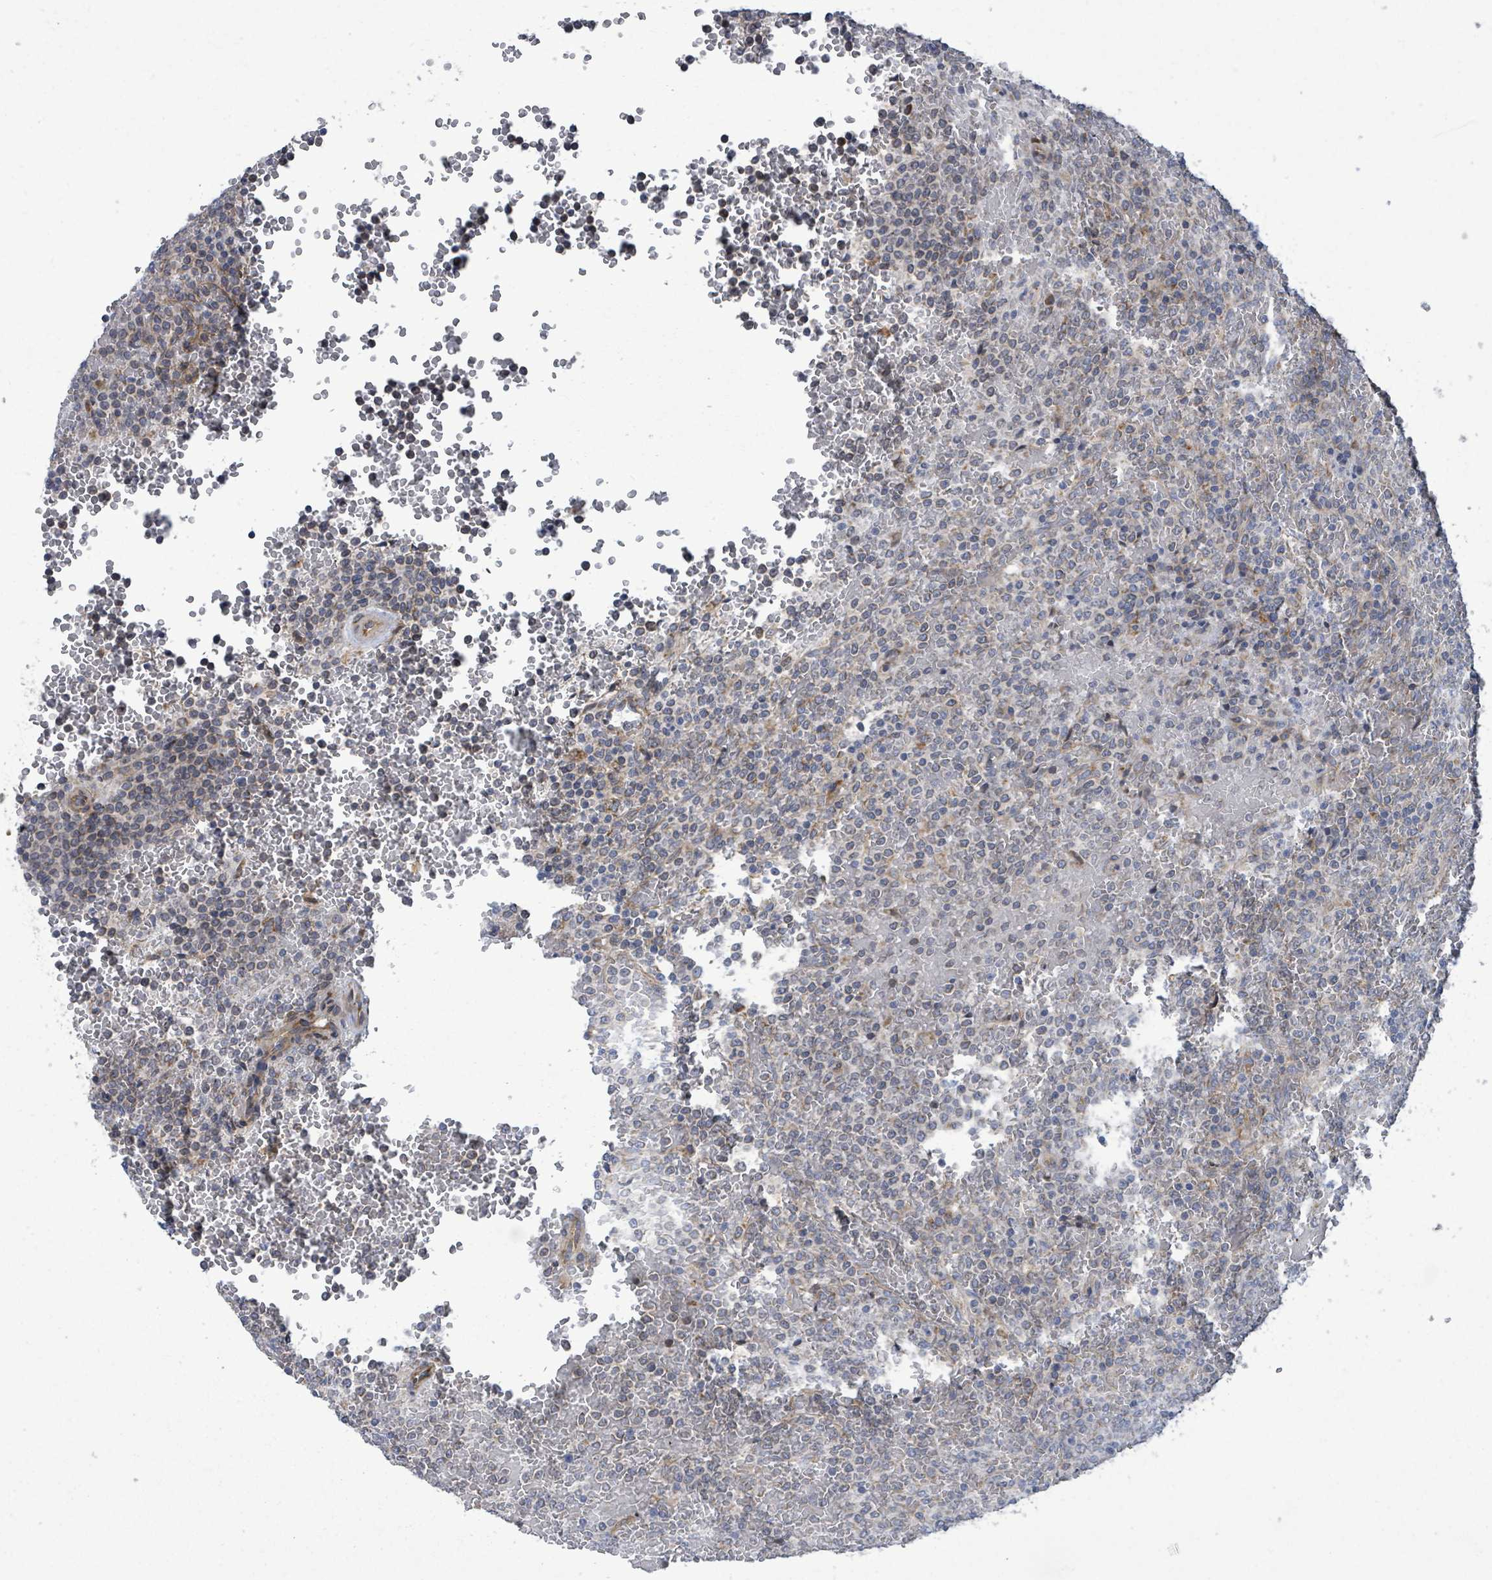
{"staining": {"intensity": "weak", "quantity": "<25%", "location": "cytoplasmic/membranous"}, "tissue": "lymphoma", "cell_type": "Tumor cells", "image_type": "cancer", "snomed": [{"axis": "morphology", "description": "Malignant lymphoma, non-Hodgkin's type, Low grade"}, {"axis": "topography", "description": "Spleen"}], "caption": "There is no significant positivity in tumor cells of low-grade malignant lymphoma, non-Hodgkin's type.", "gene": "NOMO1", "patient": {"sex": "male", "age": 60}}